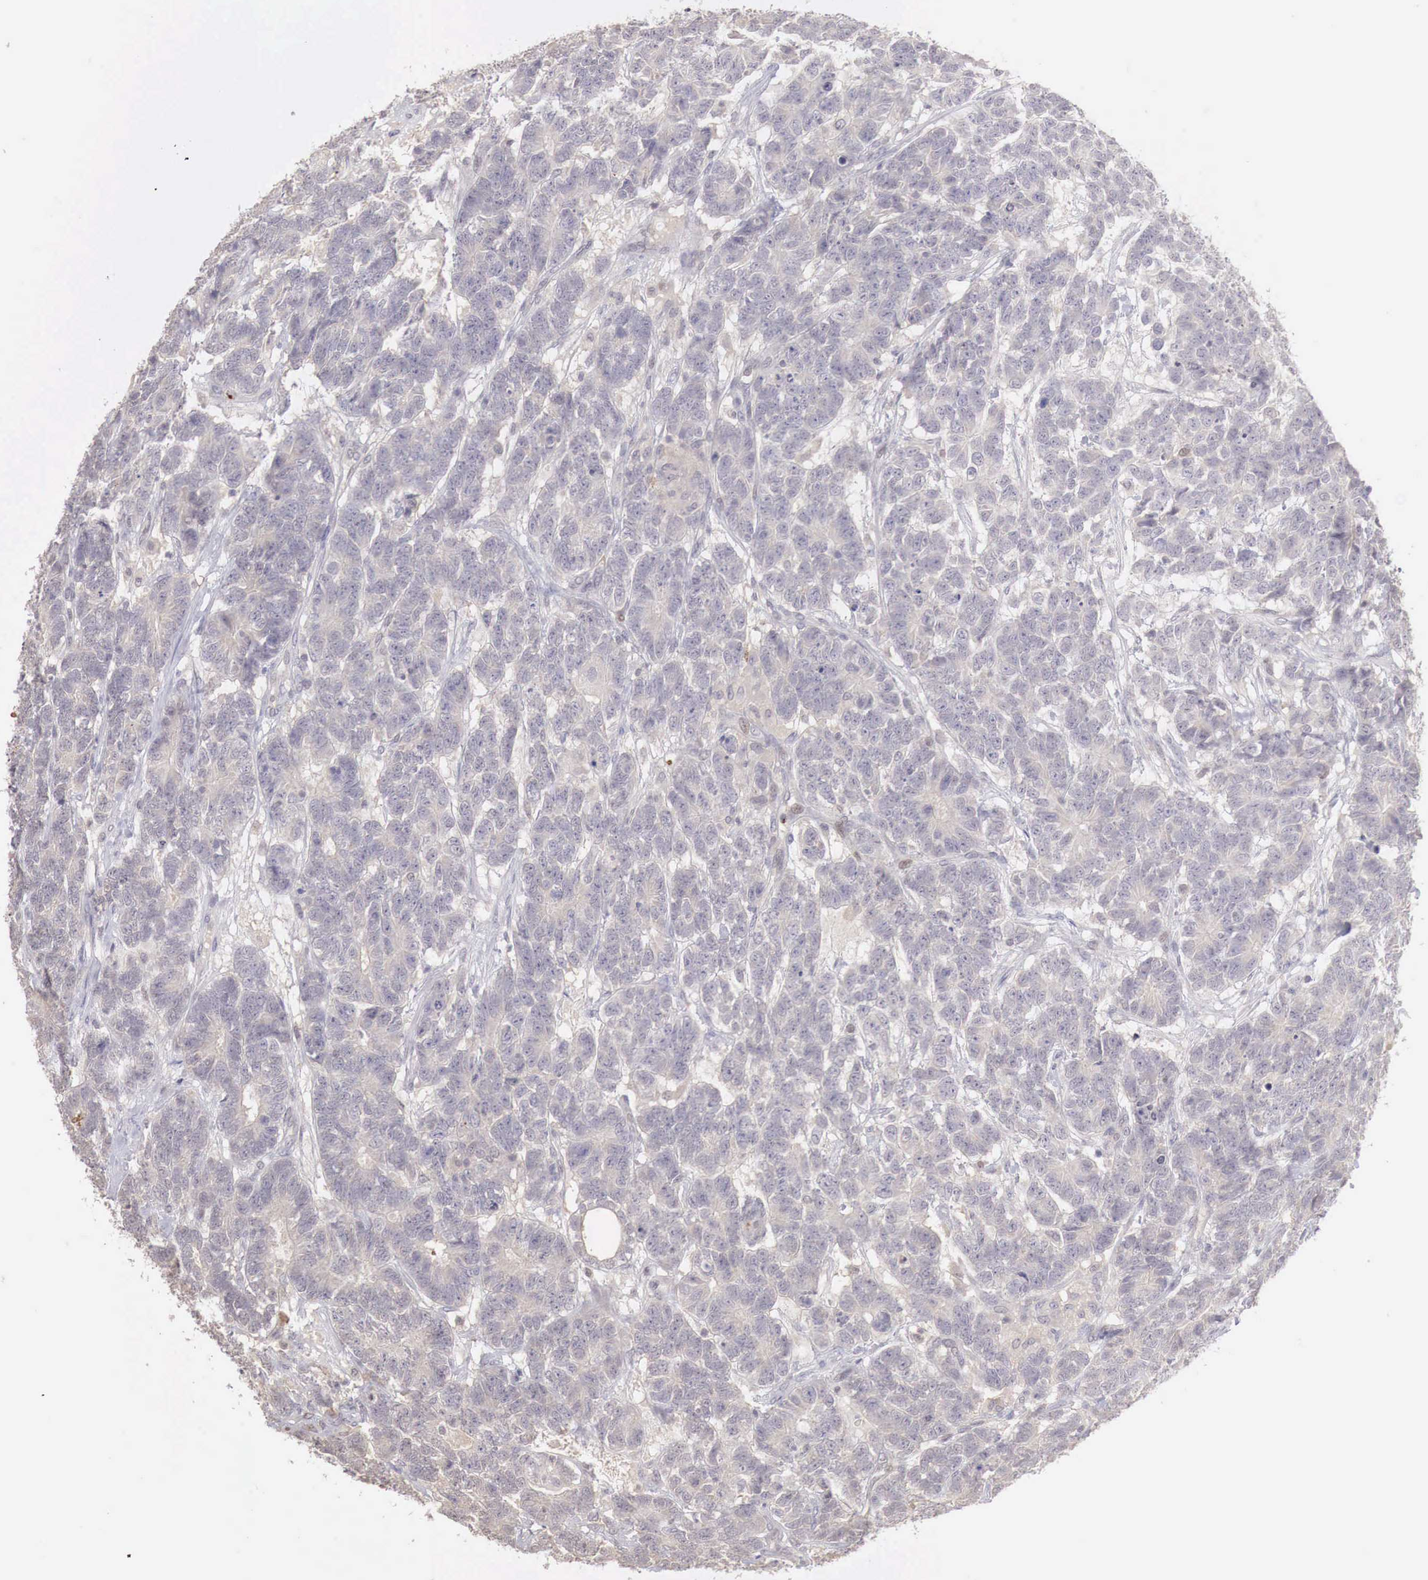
{"staining": {"intensity": "weak", "quantity": ">75%", "location": "cytoplasmic/membranous"}, "tissue": "testis cancer", "cell_type": "Tumor cells", "image_type": "cancer", "snomed": [{"axis": "morphology", "description": "Carcinoma, Embryonal, NOS"}, {"axis": "topography", "description": "Testis"}], "caption": "Human embryonal carcinoma (testis) stained with a protein marker demonstrates weak staining in tumor cells.", "gene": "TBC1D9", "patient": {"sex": "male", "age": 26}}